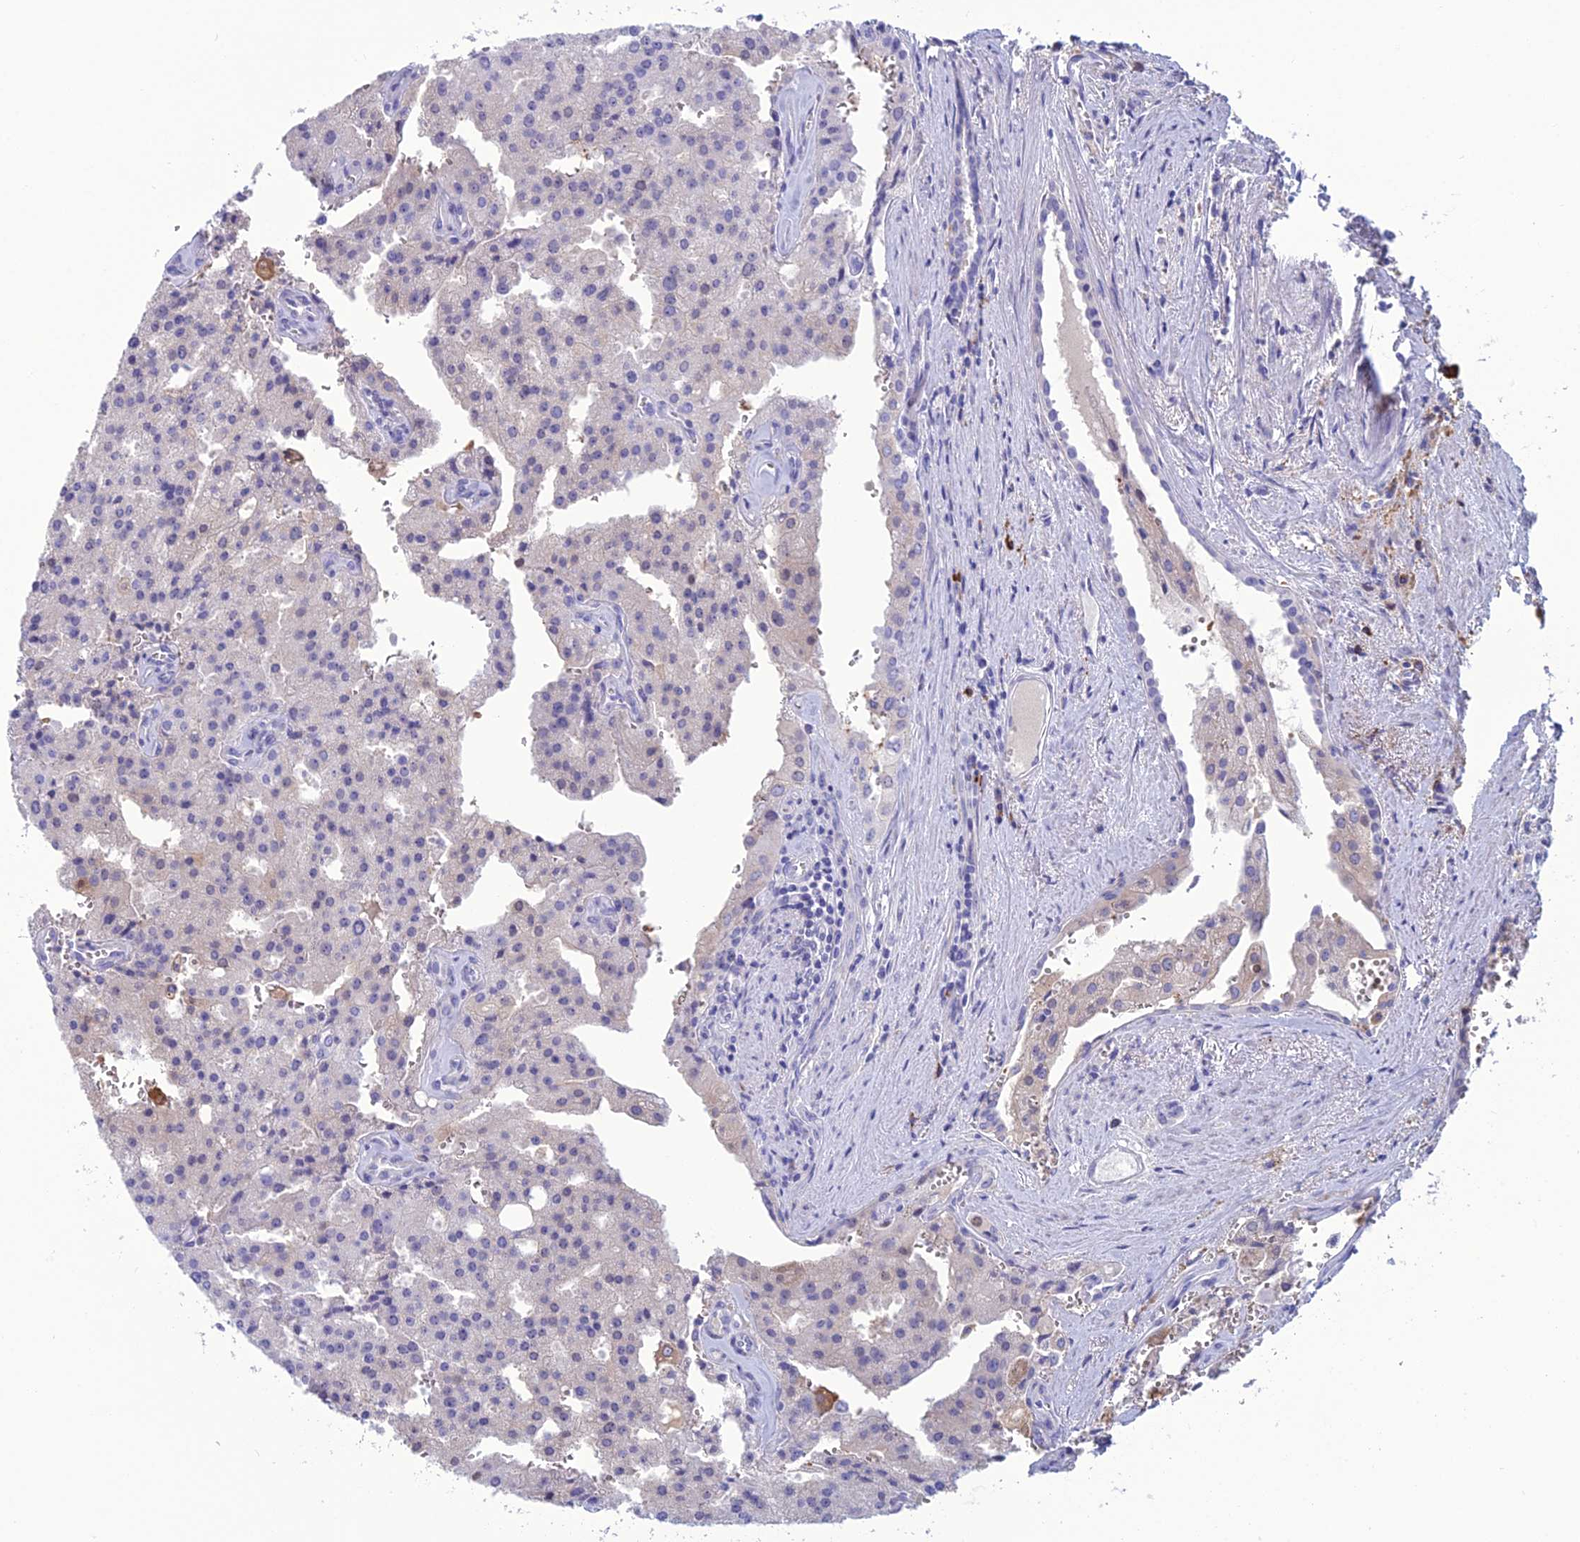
{"staining": {"intensity": "negative", "quantity": "none", "location": "none"}, "tissue": "prostate cancer", "cell_type": "Tumor cells", "image_type": "cancer", "snomed": [{"axis": "morphology", "description": "Adenocarcinoma, High grade"}, {"axis": "topography", "description": "Prostate"}], "caption": "Image shows no significant protein positivity in tumor cells of prostate cancer.", "gene": "CRB2", "patient": {"sex": "male", "age": 68}}